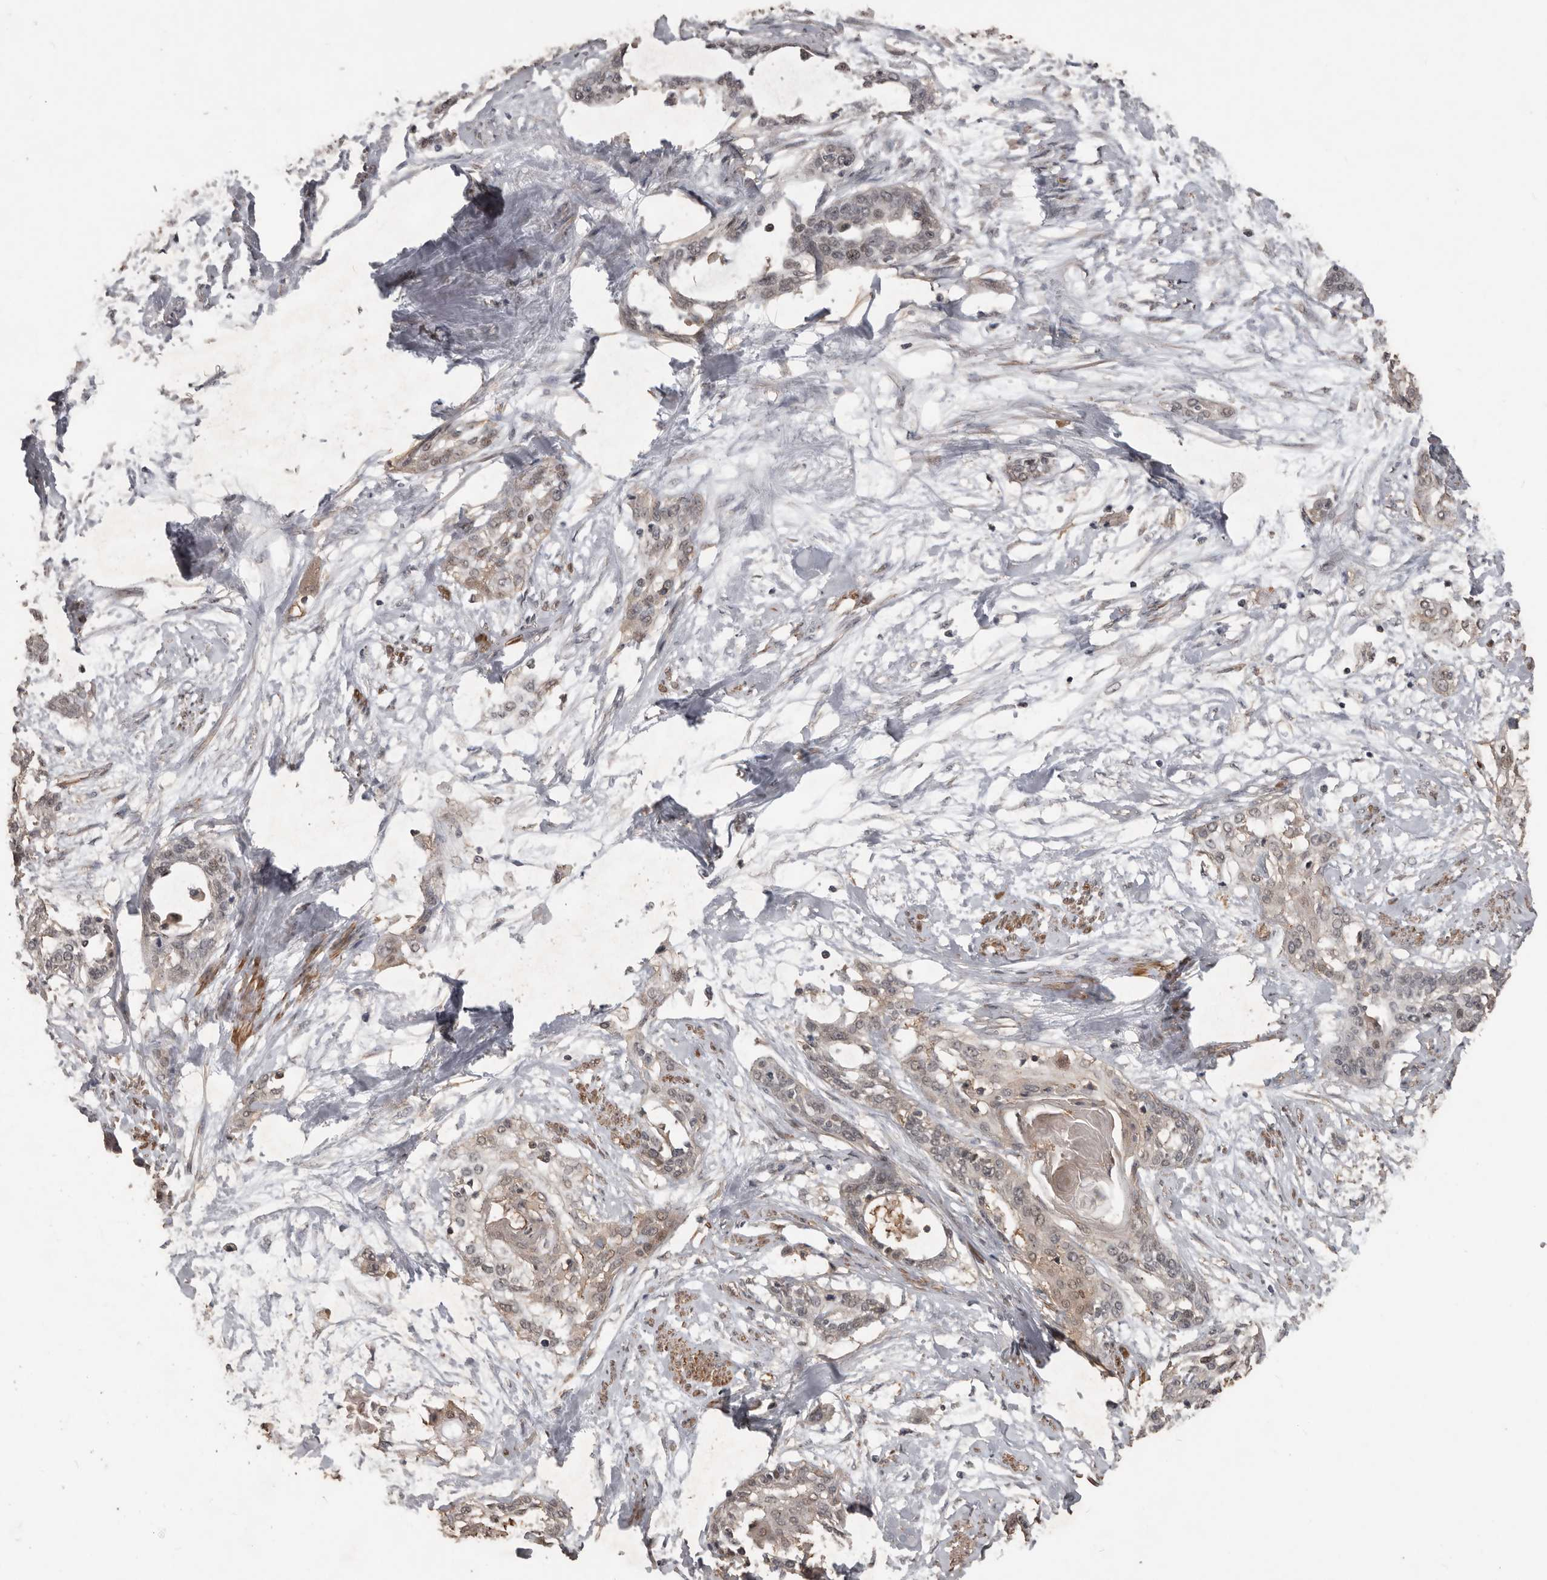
{"staining": {"intensity": "weak", "quantity": "<25%", "location": "cytoplasmic/membranous,nuclear"}, "tissue": "cervical cancer", "cell_type": "Tumor cells", "image_type": "cancer", "snomed": [{"axis": "morphology", "description": "Squamous cell carcinoma, NOS"}, {"axis": "topography", "description": "Cervix"}], "caption": "The immunohistochemistry (IHC) histopathology image has no significant expression in tumor cells of cervical squamous cell carcinoma tissue. (DAB IHC visualized using brightfield microscopy, high magnification).", "gene": "BAMBI", "patient": {"sex": "female", "age": 57}}